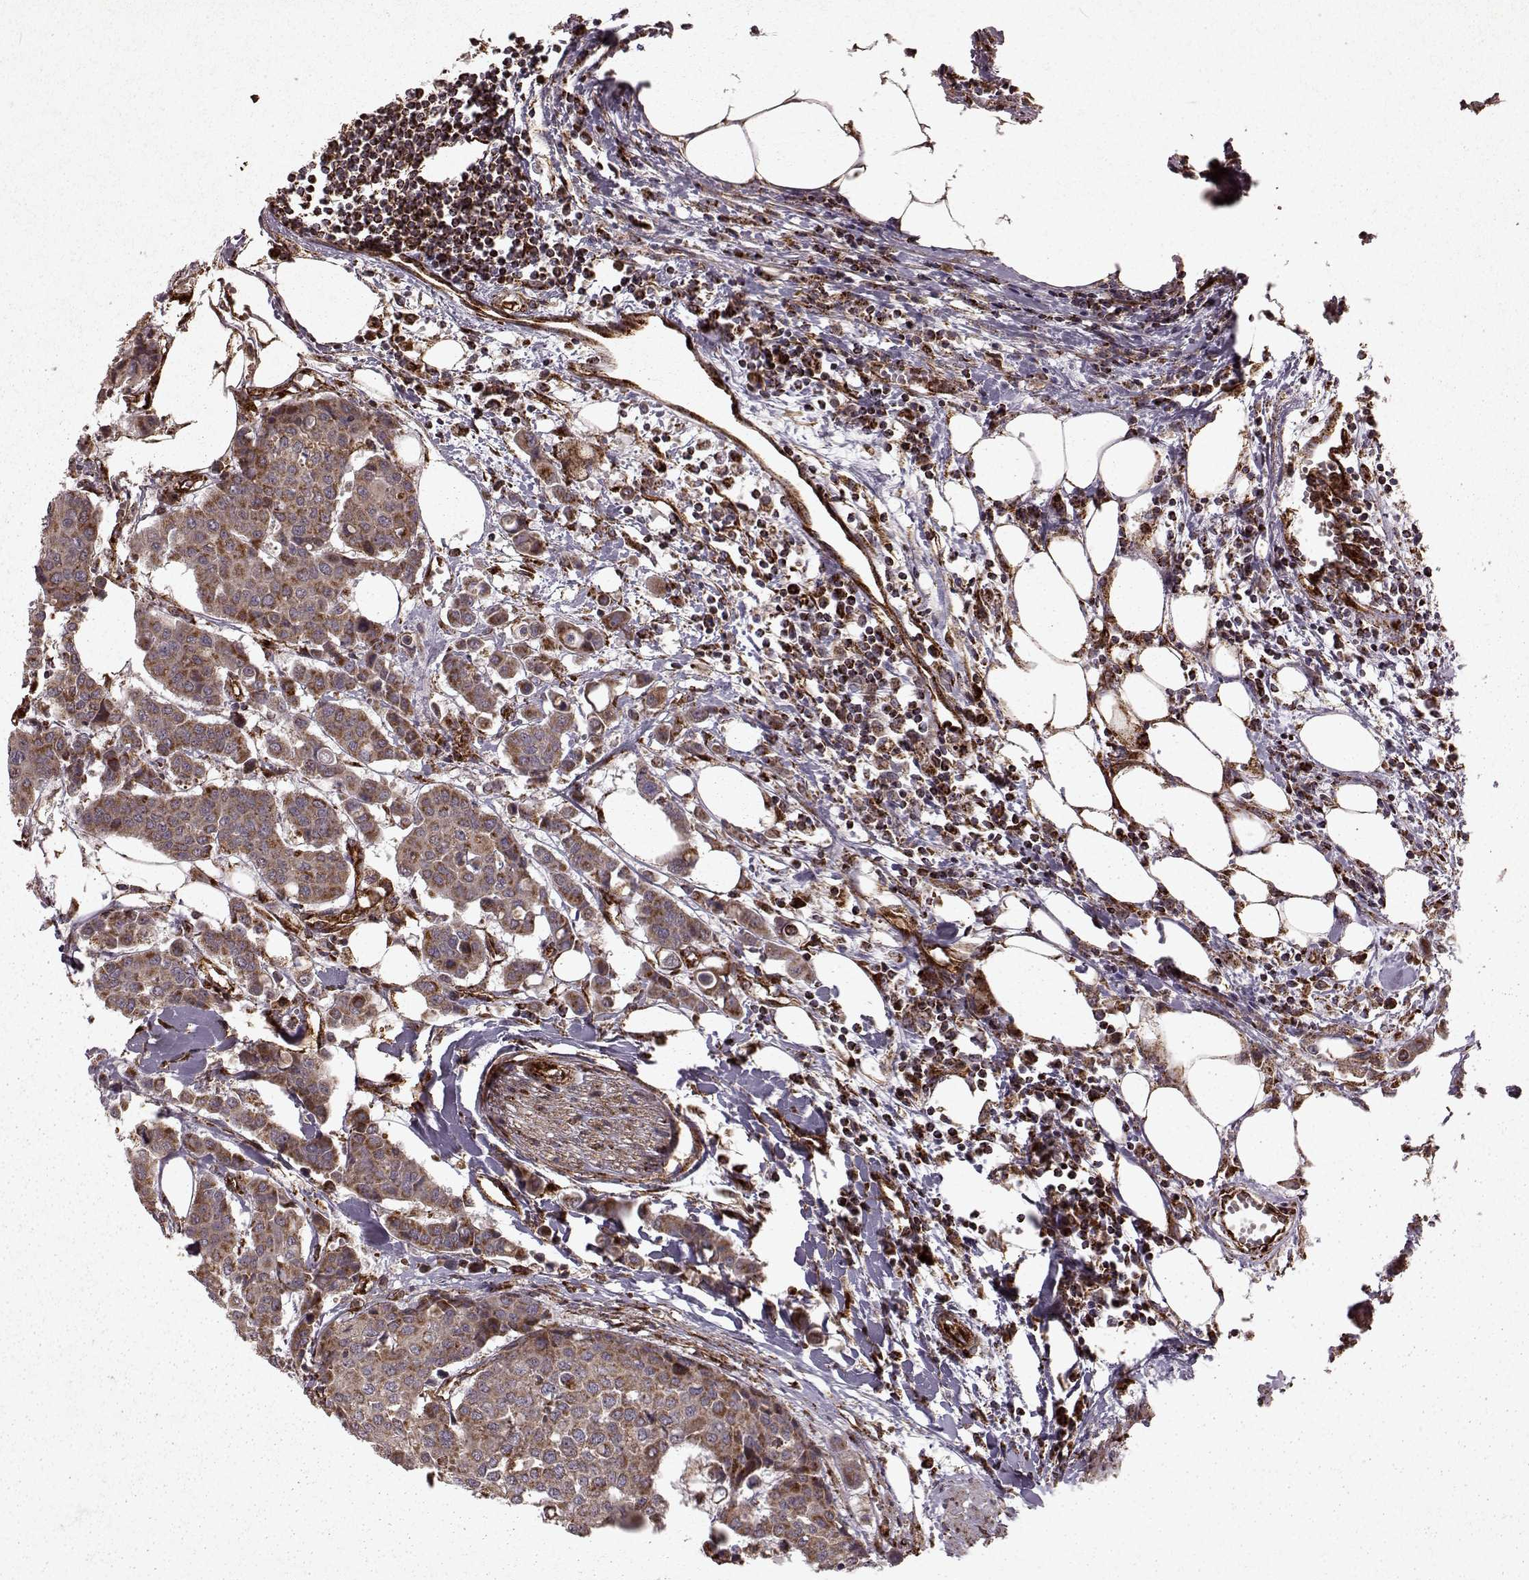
{"staining": {"intensity": "weak", "quantity": ">75%", "location": "cytoplasmic/membranous"}, "tissue": "carcinoid", "cell_type": "Tumor cells", "image_type": "cancer", "snomed": [{"axis": "morphology", "description": "Carcinoid, malignant, NOS"}, {"axis": "topography", "description": "Colon"}], "caption": "Weak cytoplasmic/membranous protein expression is identified in about >75% of tumor cells in carcinoid.", "gene": "FXN", "patient": {"sex": "male", "age": 81}}